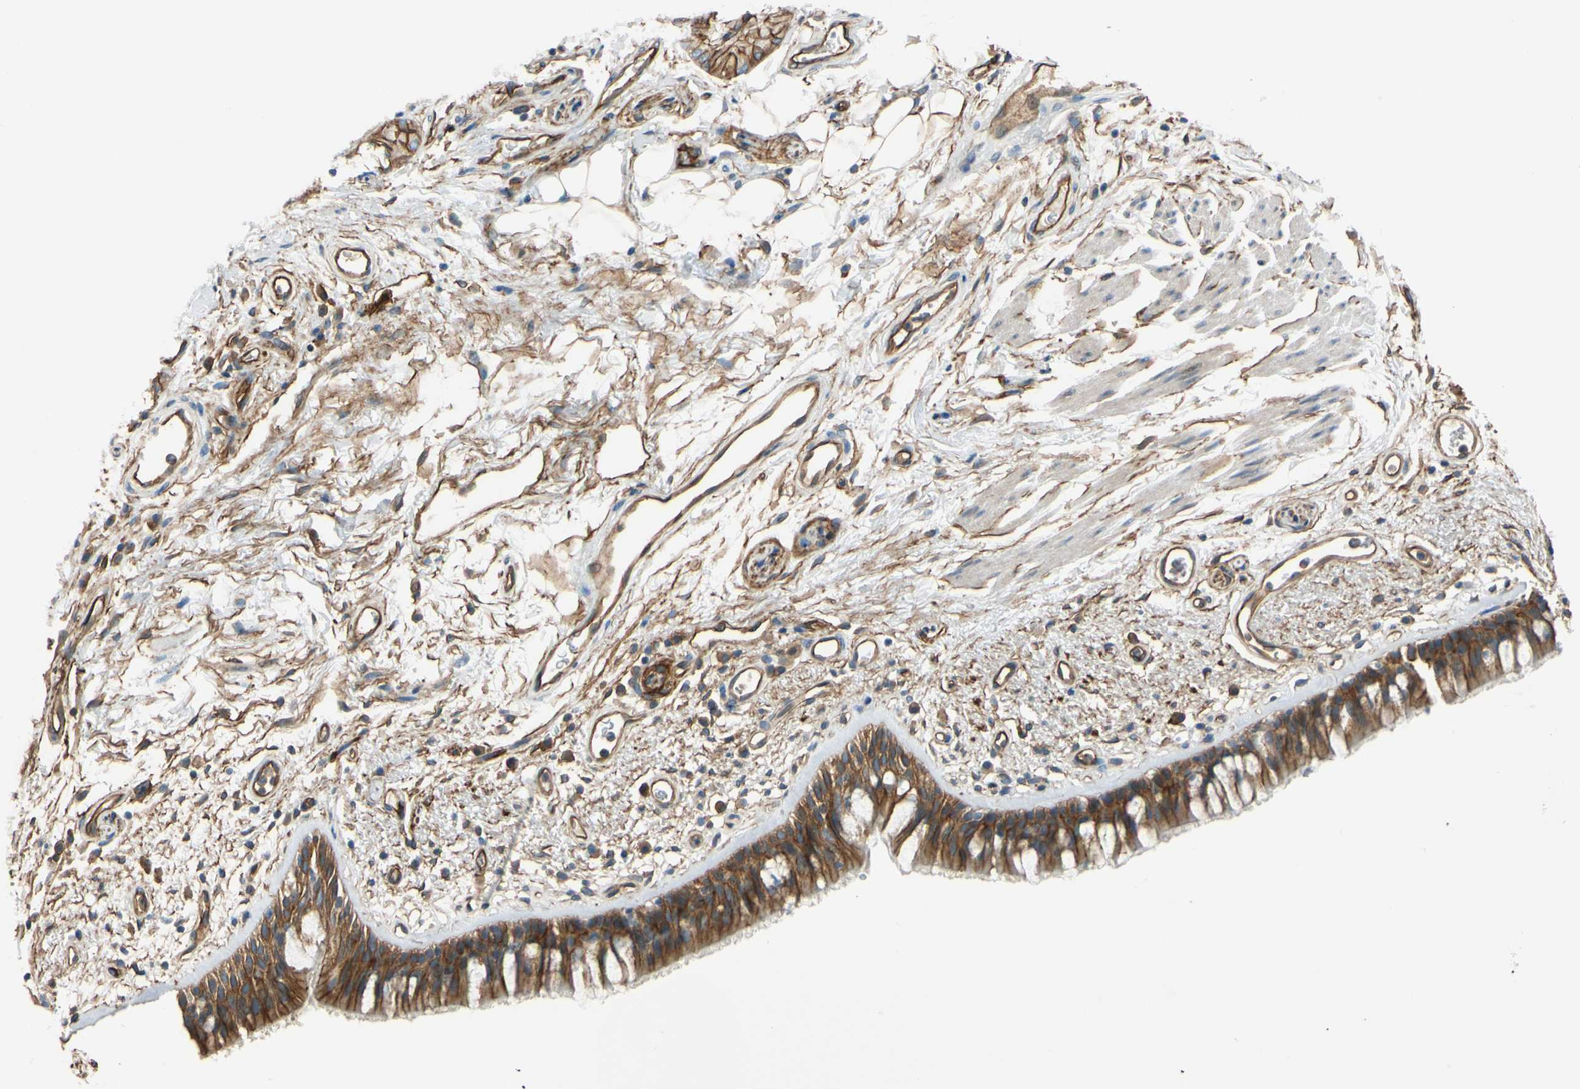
{"staining": {"intensity": "strong", "quantity": ">75%", "location": "cytoplasmic/membranous"}, "tissue": "bronchus", "cell_type": "Respiratory epithelial cells", "image_type": "normal", "snomed": [{"axis": "morphology", "description": "Normal tissue, NOS"}, {"axis": "morphology", "description": "Adenocarcinoma, NOS"}, {"axis": "topography", "description": "Bronchus"}, {"axis": "topography", "description": "Lung"}], "caption": "This is a histology image of IHC staining of normal bronchus, which shows strong positivity in the cytoplasmic/membranous of respiratory epithelial cells.", "gene": "SPTAN1", "patient": {"sex": "female", "age": 54}}